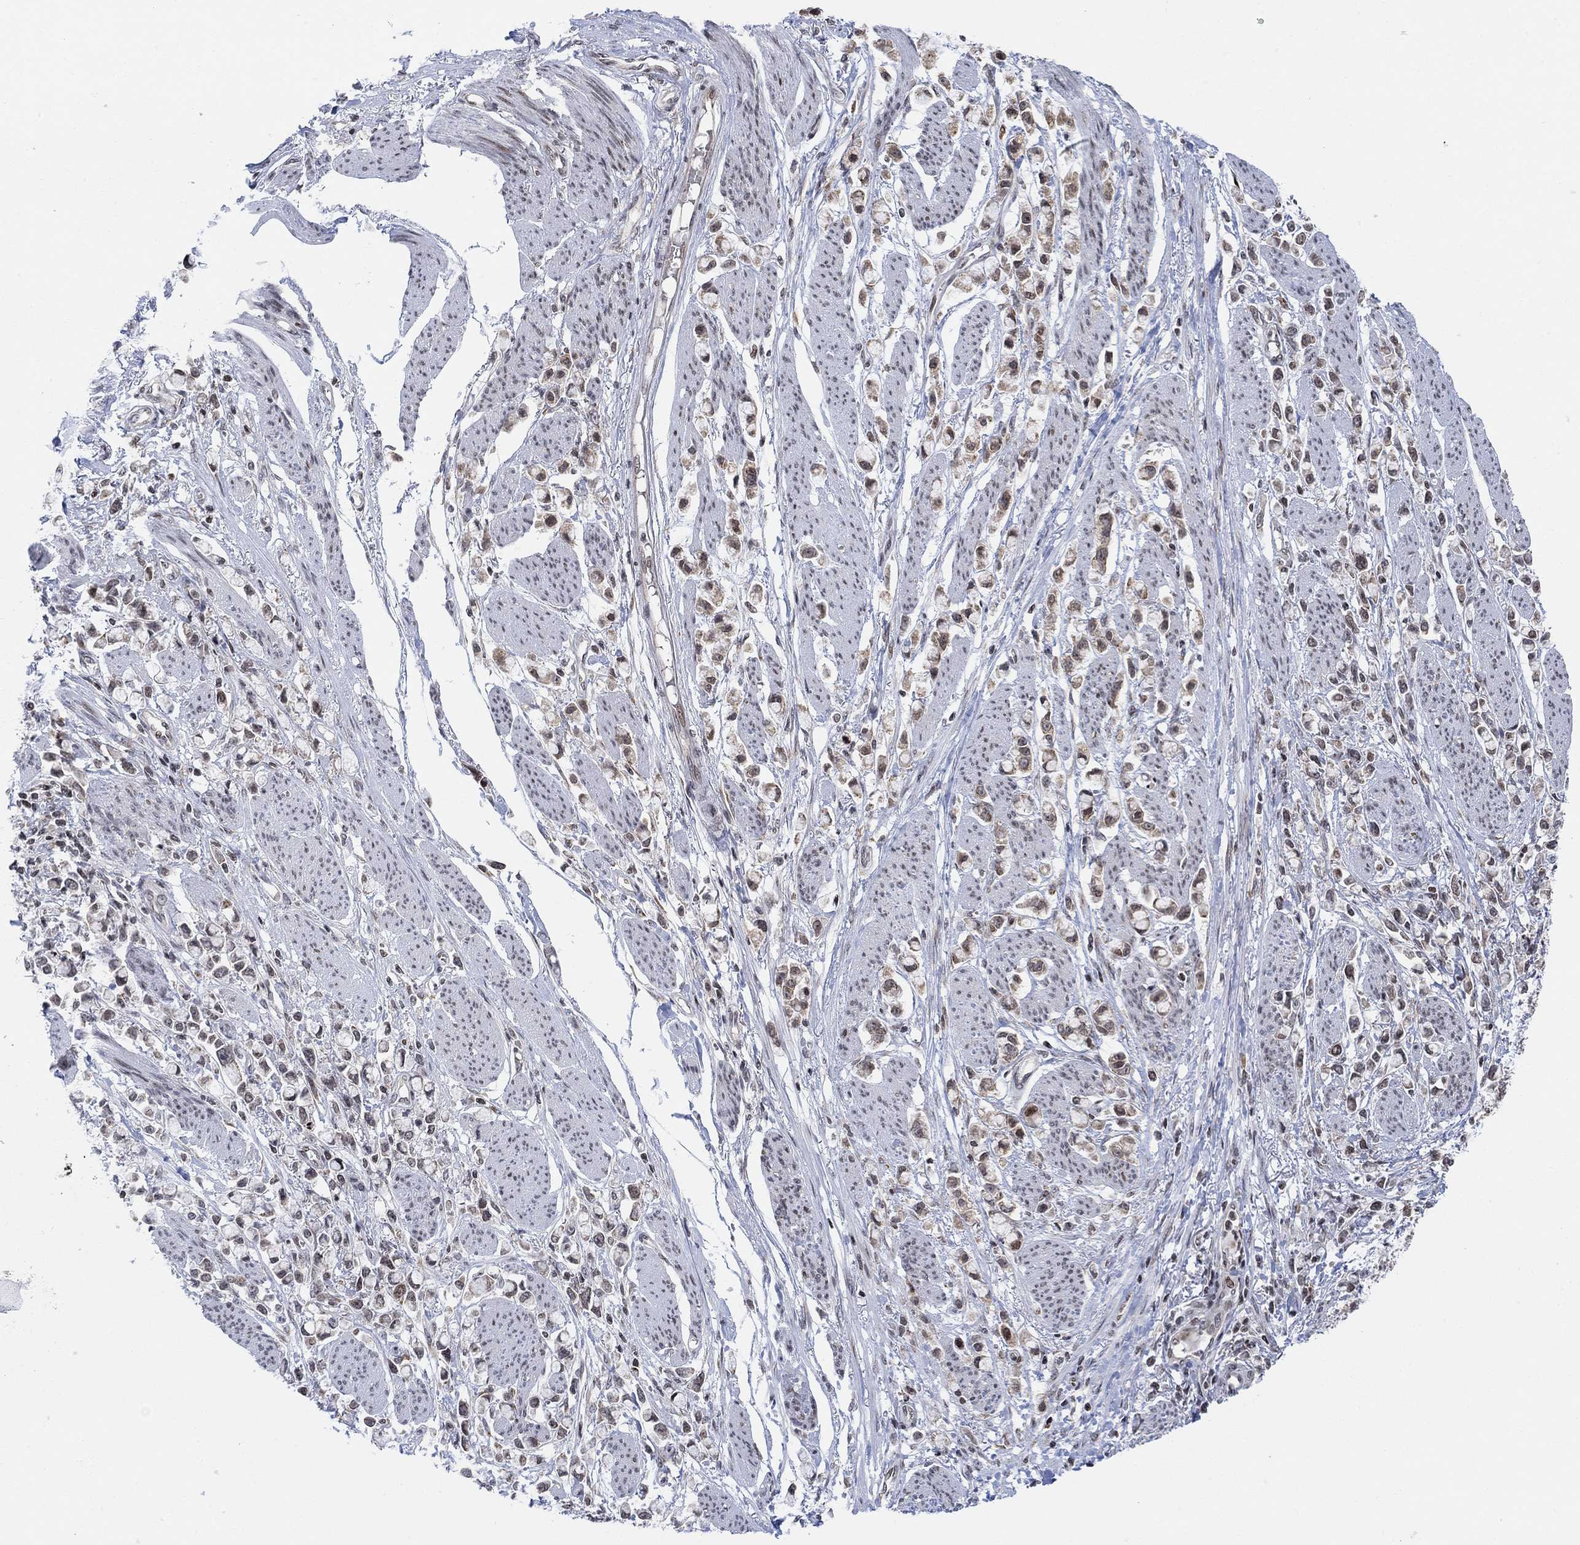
{"staining": {"intensity": "weak", "quantity": ">75%", "location": "cytoplasmic/membranous"}, "tissue": "stomach cancer", "cell_type": "Tumor cells", "image_type": "cancer", "snomed": [{"axis": "morphology", "description": "Adenocarcinoma, NOS"}, {"axis": "topography", "description": "Stomach"}], "caption": "An image showing weak cytoplasmic/membranous expression in approximately >75% of tumor cells in stomach cancer (adenocarcinoma), as visualized by brown immunohistochemical staining.", "gene": "ABHD14A", "patient": {"sex": "female", "age": 81}}